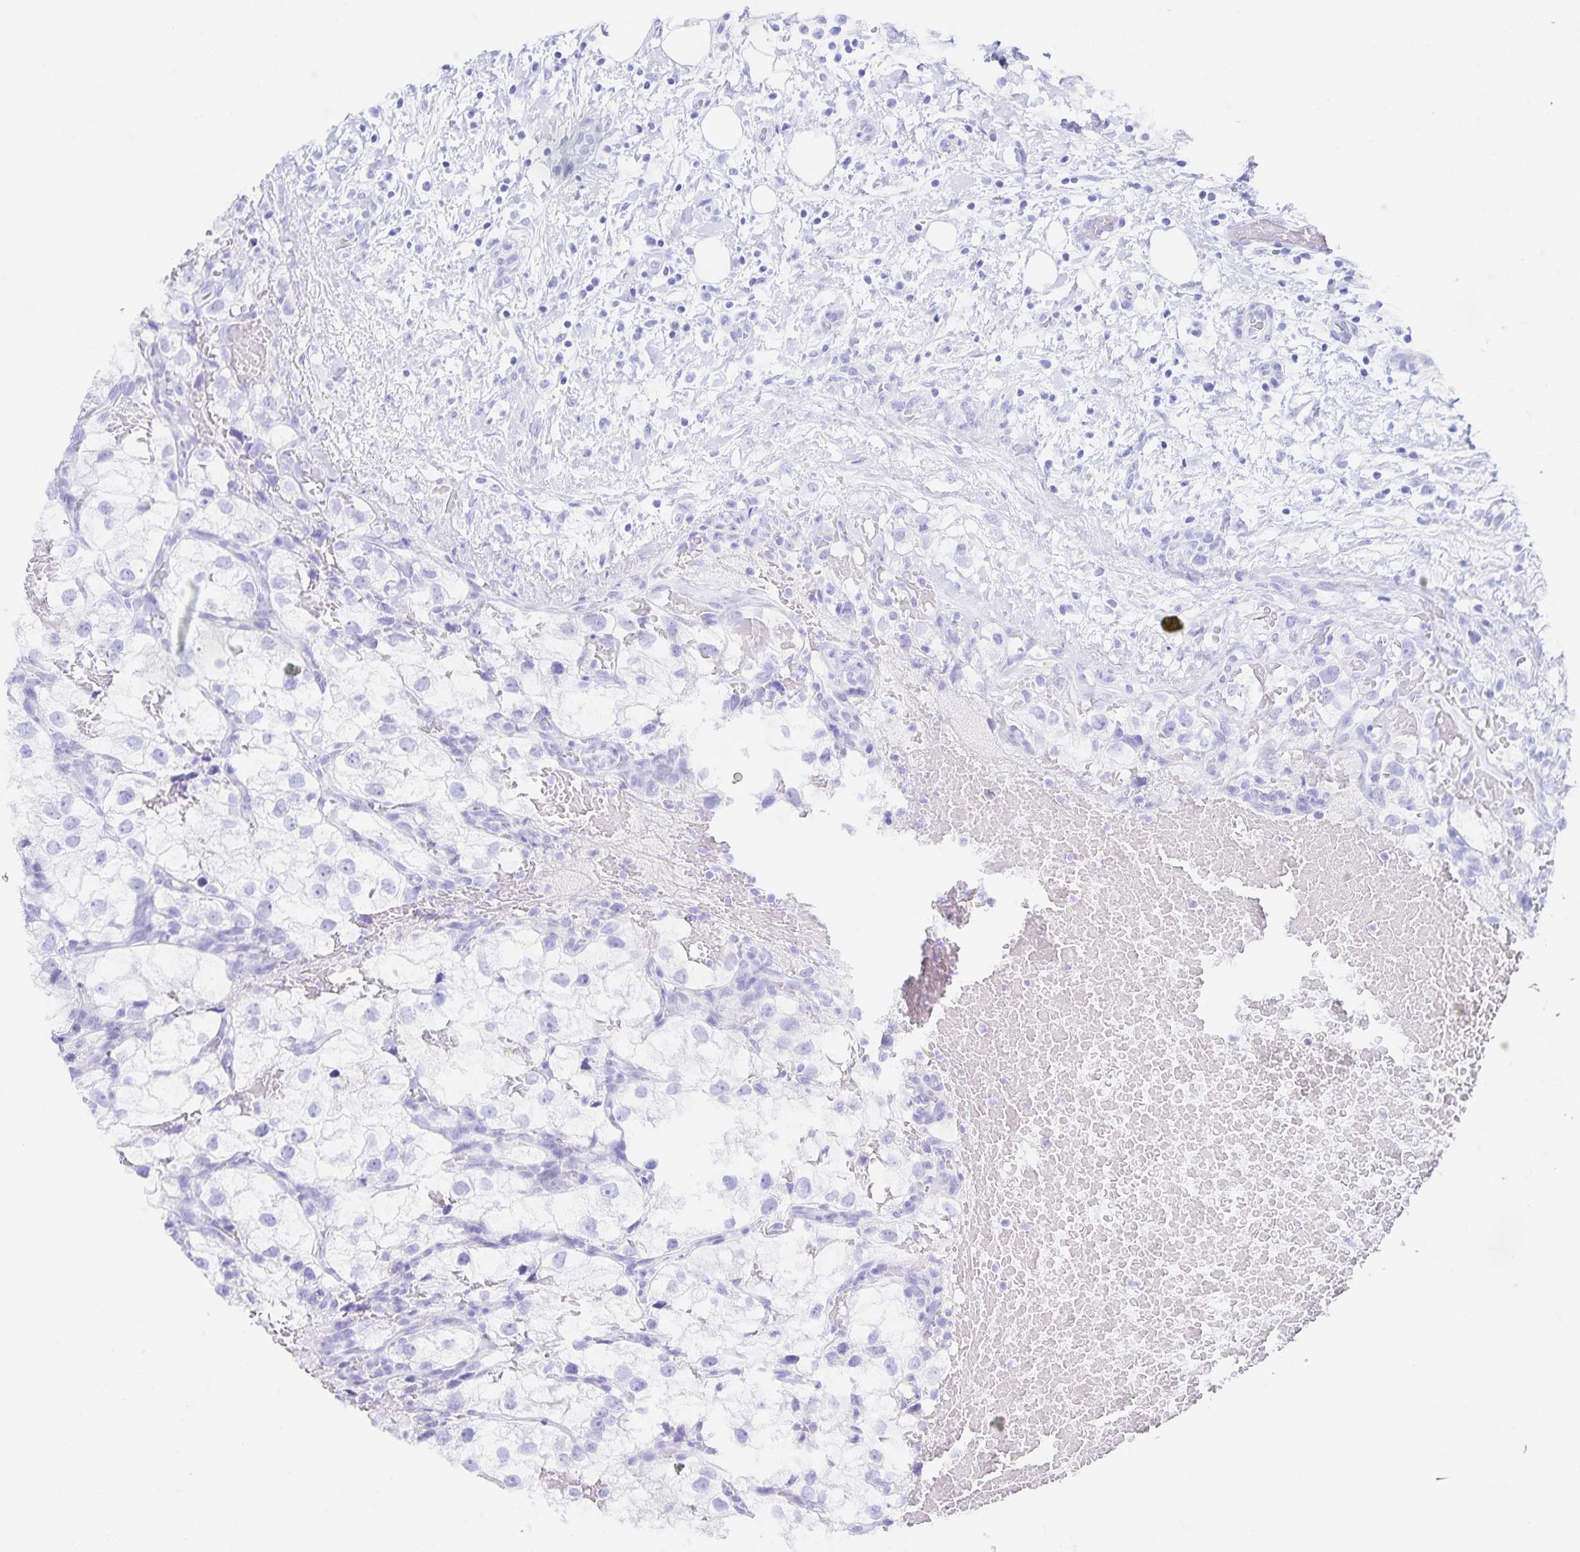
{"staining": {"intensity": "negative", "quantity": "none", "location": "none"}, "tissue": "renal cancer", "cell_type": "Tumor cells", "image_type": "cancer", "snomed": [{"axis": "morphology", "description": "Adenocarcinoma, NOS"}, {"axis": "topography", "description": "Kidney"}], "caption": "High power microscopy micrograph of an IHC micrograph of renal cancer, revealing no significant expression in tumor cells.", "gene": "SNTN", "patient": {"sex": "male", "age": 59}}